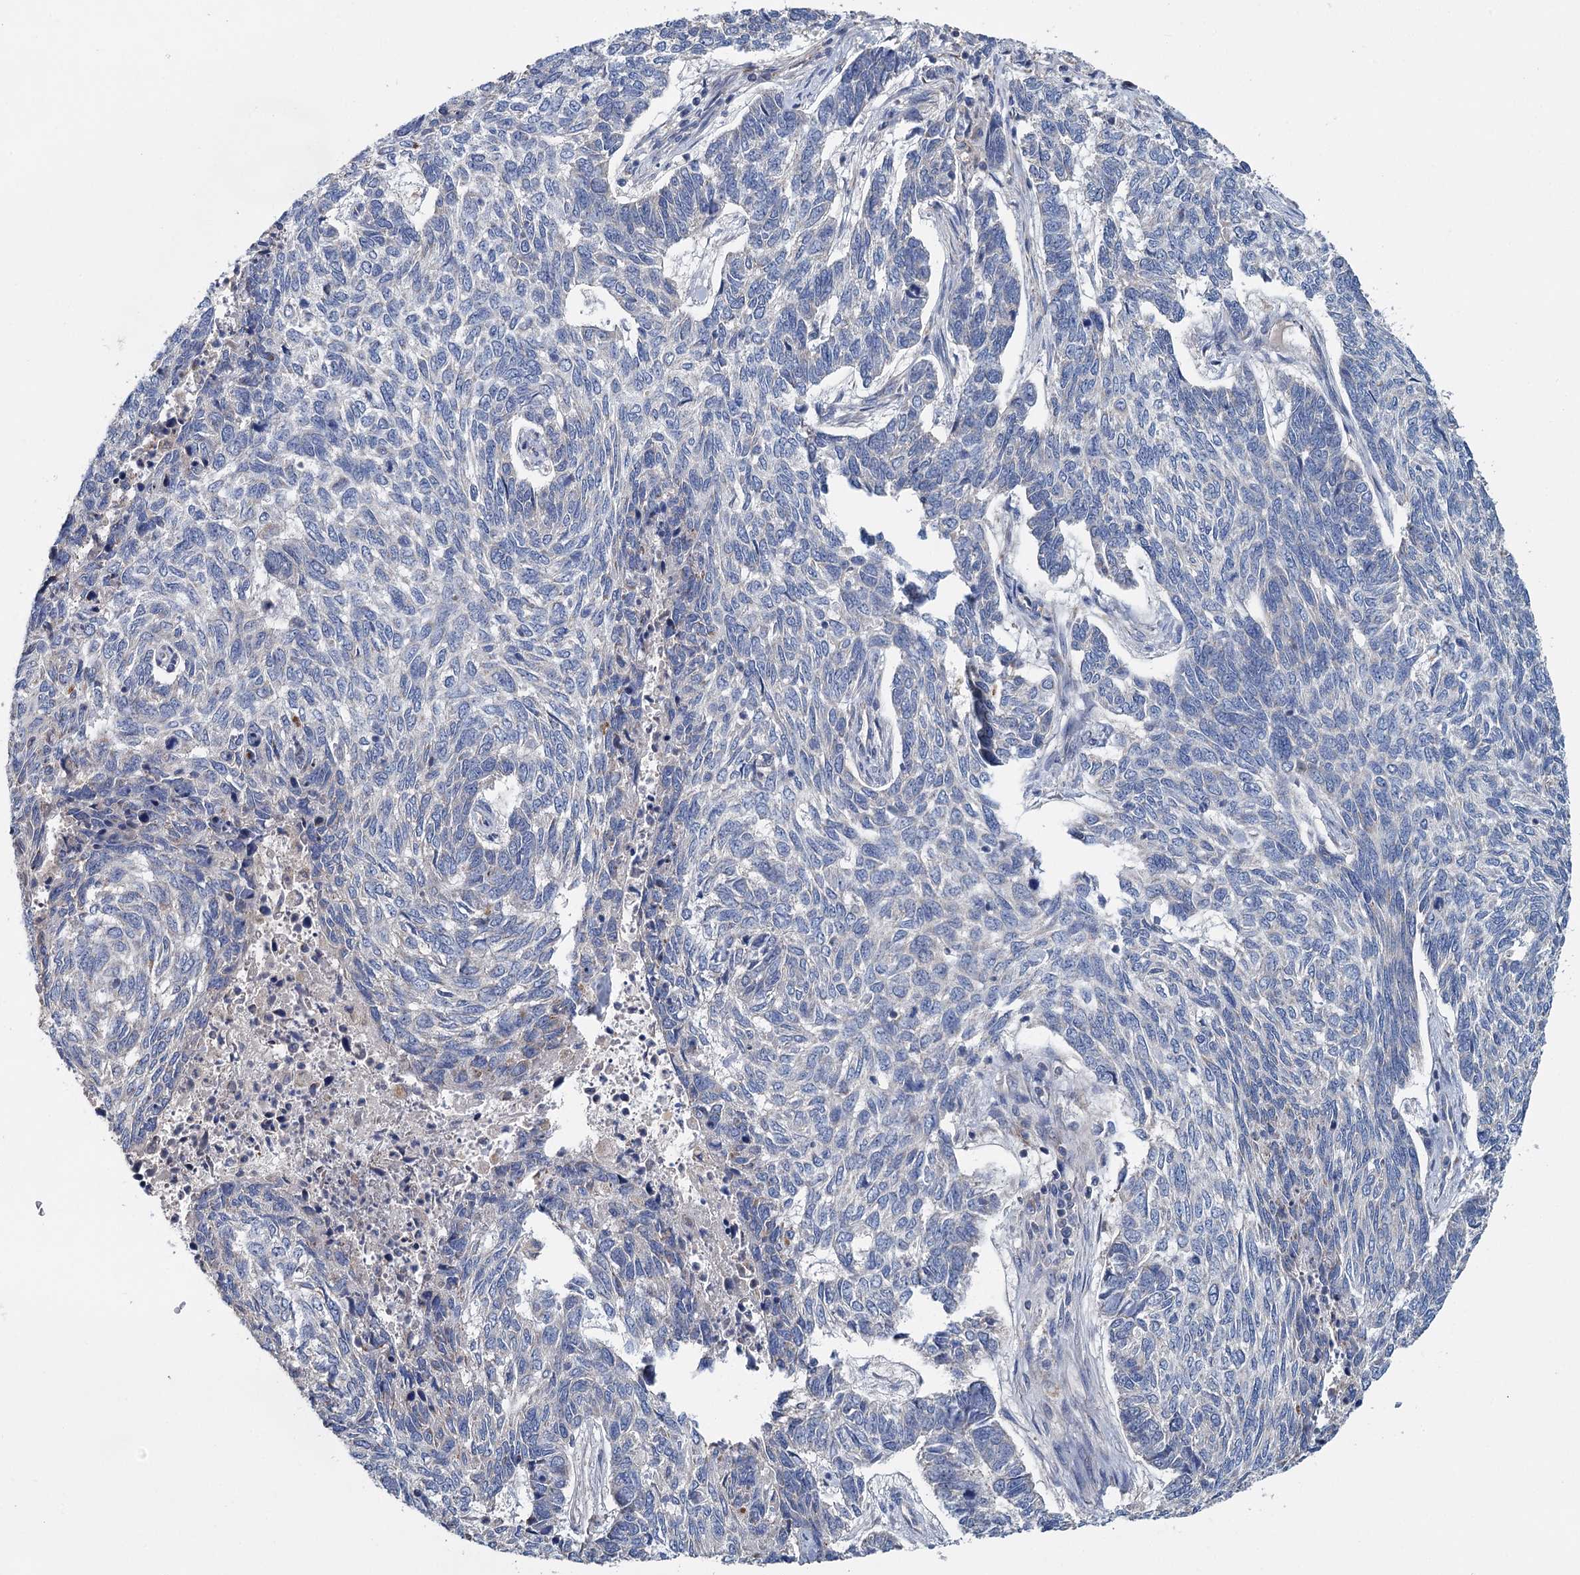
{"staining": {"intensity": "negative", "quantity": "none", "location": "none"}, "tissue": "skin cancer", "cell_type": "Tumor cells", "image_type": "cancer", "snomed": [{"axis": "morphology", "description": "Basal cell carcinoma"}, {"axis": "topography", "description": "Skin"}], "caption": "An immunohistochemistry (IHC) micrograph of skin basal cell carcinoma is shown. There is no staining in tumor cells of skin basal cell carcinoma. The staining is performed using DAB (3,3'-diaminobenzidine) brown chromogen with nuclei counter-stained in using hematoxylin.", "gene": "ANKRD16", "patient": {"sex": "female", "age": 65}}